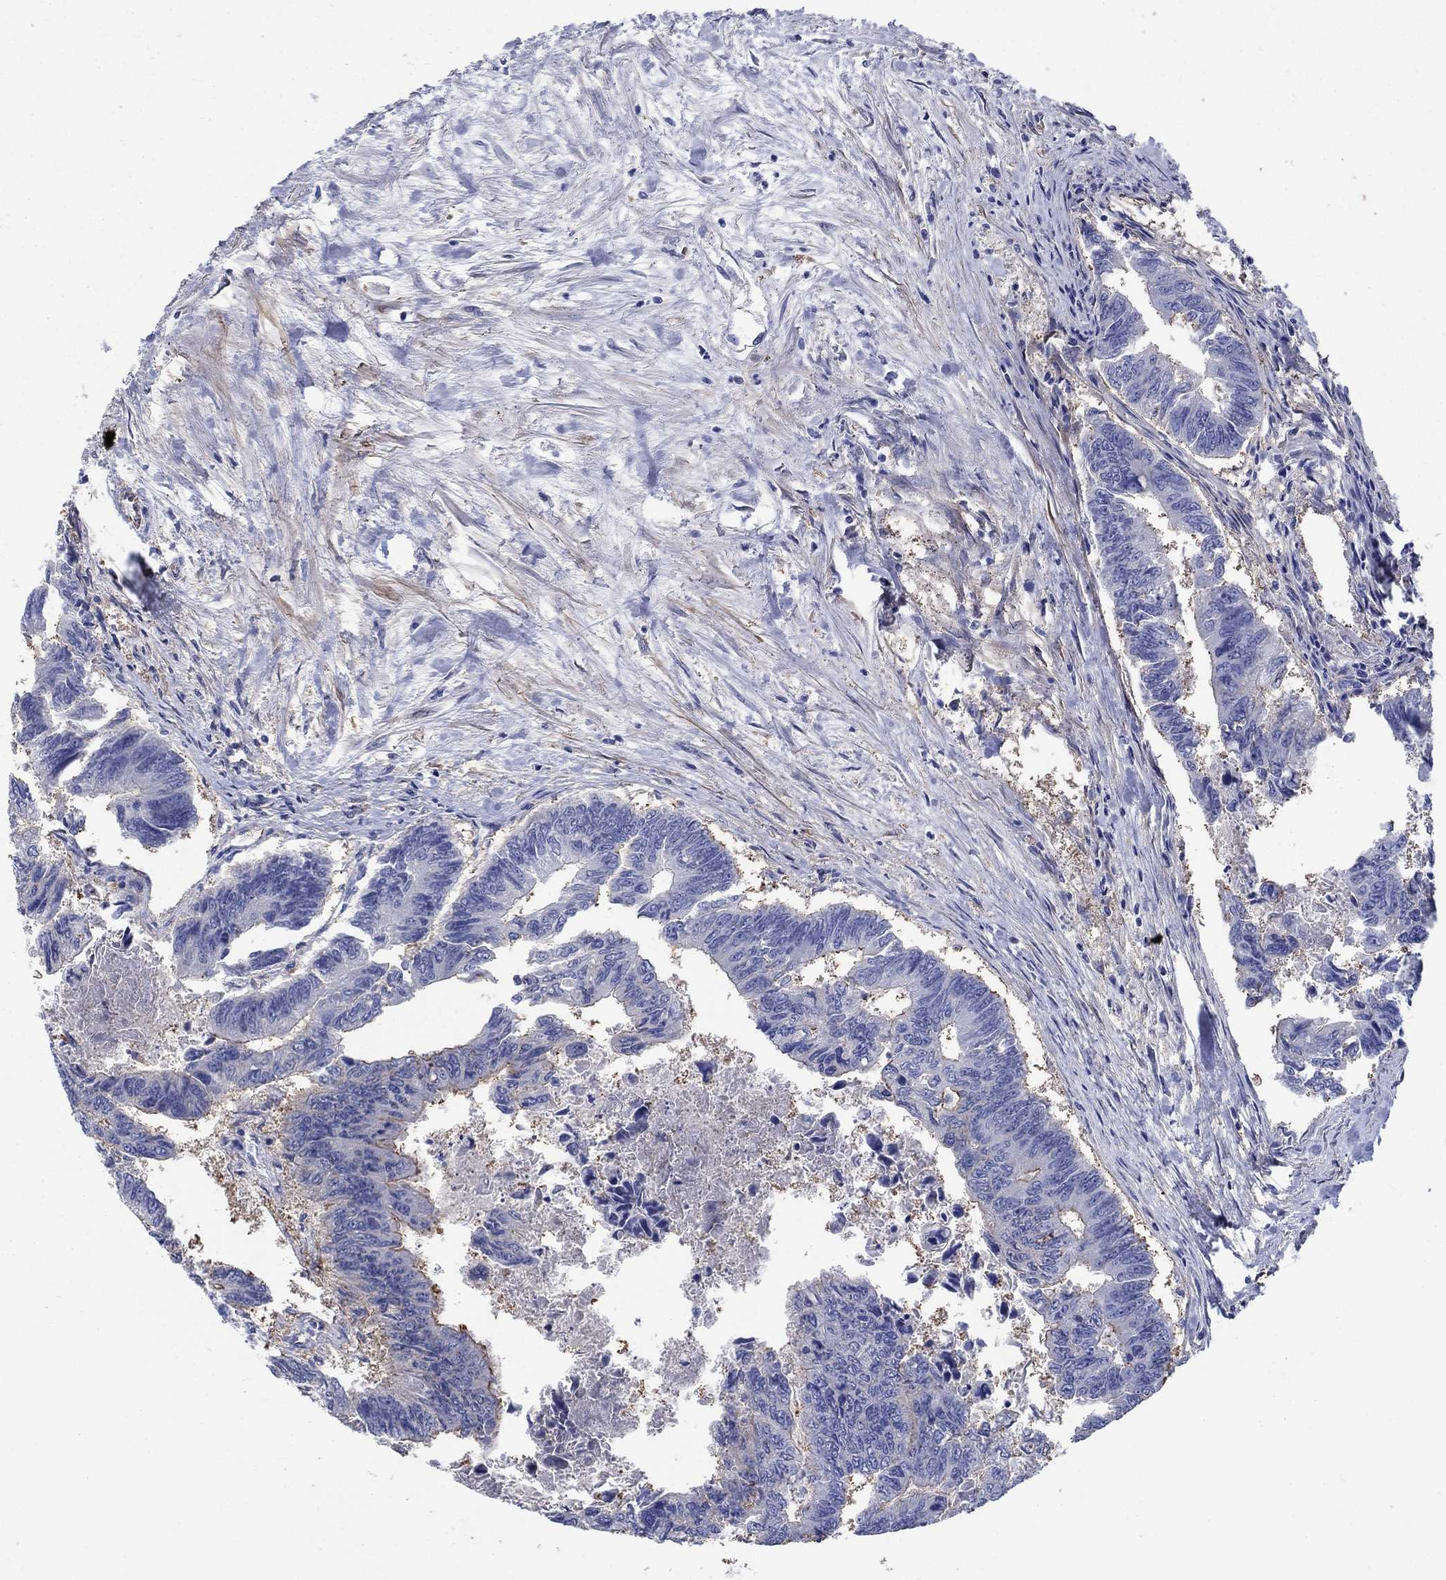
{"staining": {"intensity": "negative", "quantity": "none", "location": "none"}, "tissue": "colorectal cancer", "cell_type": "Tumor cells", "image_type": "cancer", "snomed": [{"axis": "morphology", "description": "Adenocarcinoma, NOS"}, {"axis": "topography", "description": "Colon"}], "caption": "This is an immunohistochemistry (IHC) histopathology image of colorectal adenocarcinoma. There is no staining in tumor cells.", "gene": "FLNC", "patient": {"sex": "female", "age": 65}}